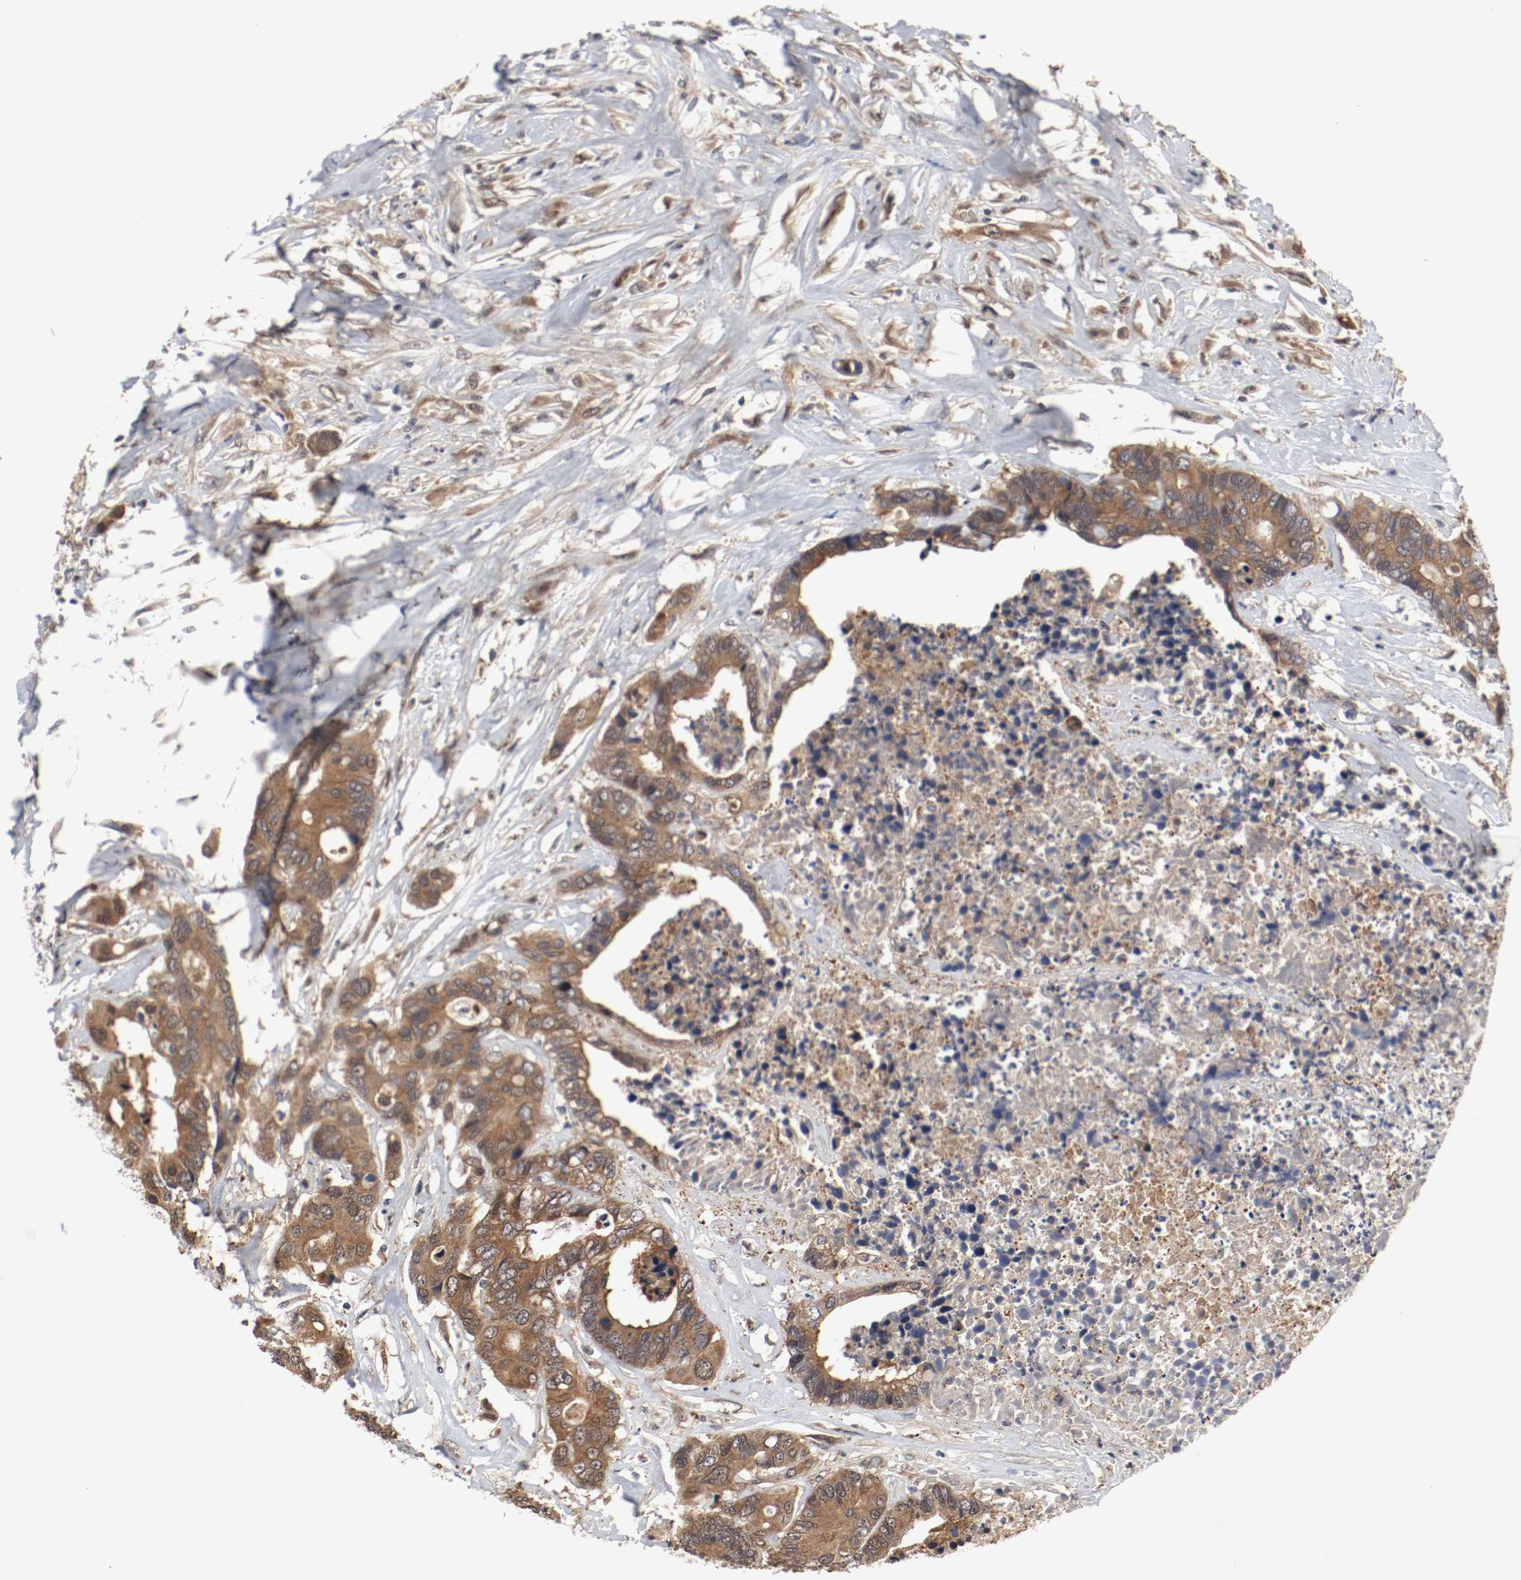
{"staining": {"intensity": "moderate", "quantity": ">75%", "location": "cytoplasmic/membranous"}, "tissue": "colorectal cancer", "cell_type": "Tumor cells", "image_type": "cancer", "snomed": [{"axis": "morphology", "description": "Adenocarcinoma, NOS"}, {"axis": "topography", "description": "Rectum"}], "caption": "Protein analysis of colorectal cancer (adenocarcinoma) tissue displays moderate cytoplasmic/membranous positivity in approximately >75% of tumor cells.", "gene": "AFG3L2", "patient": {"sex": "male", "age": 55}}